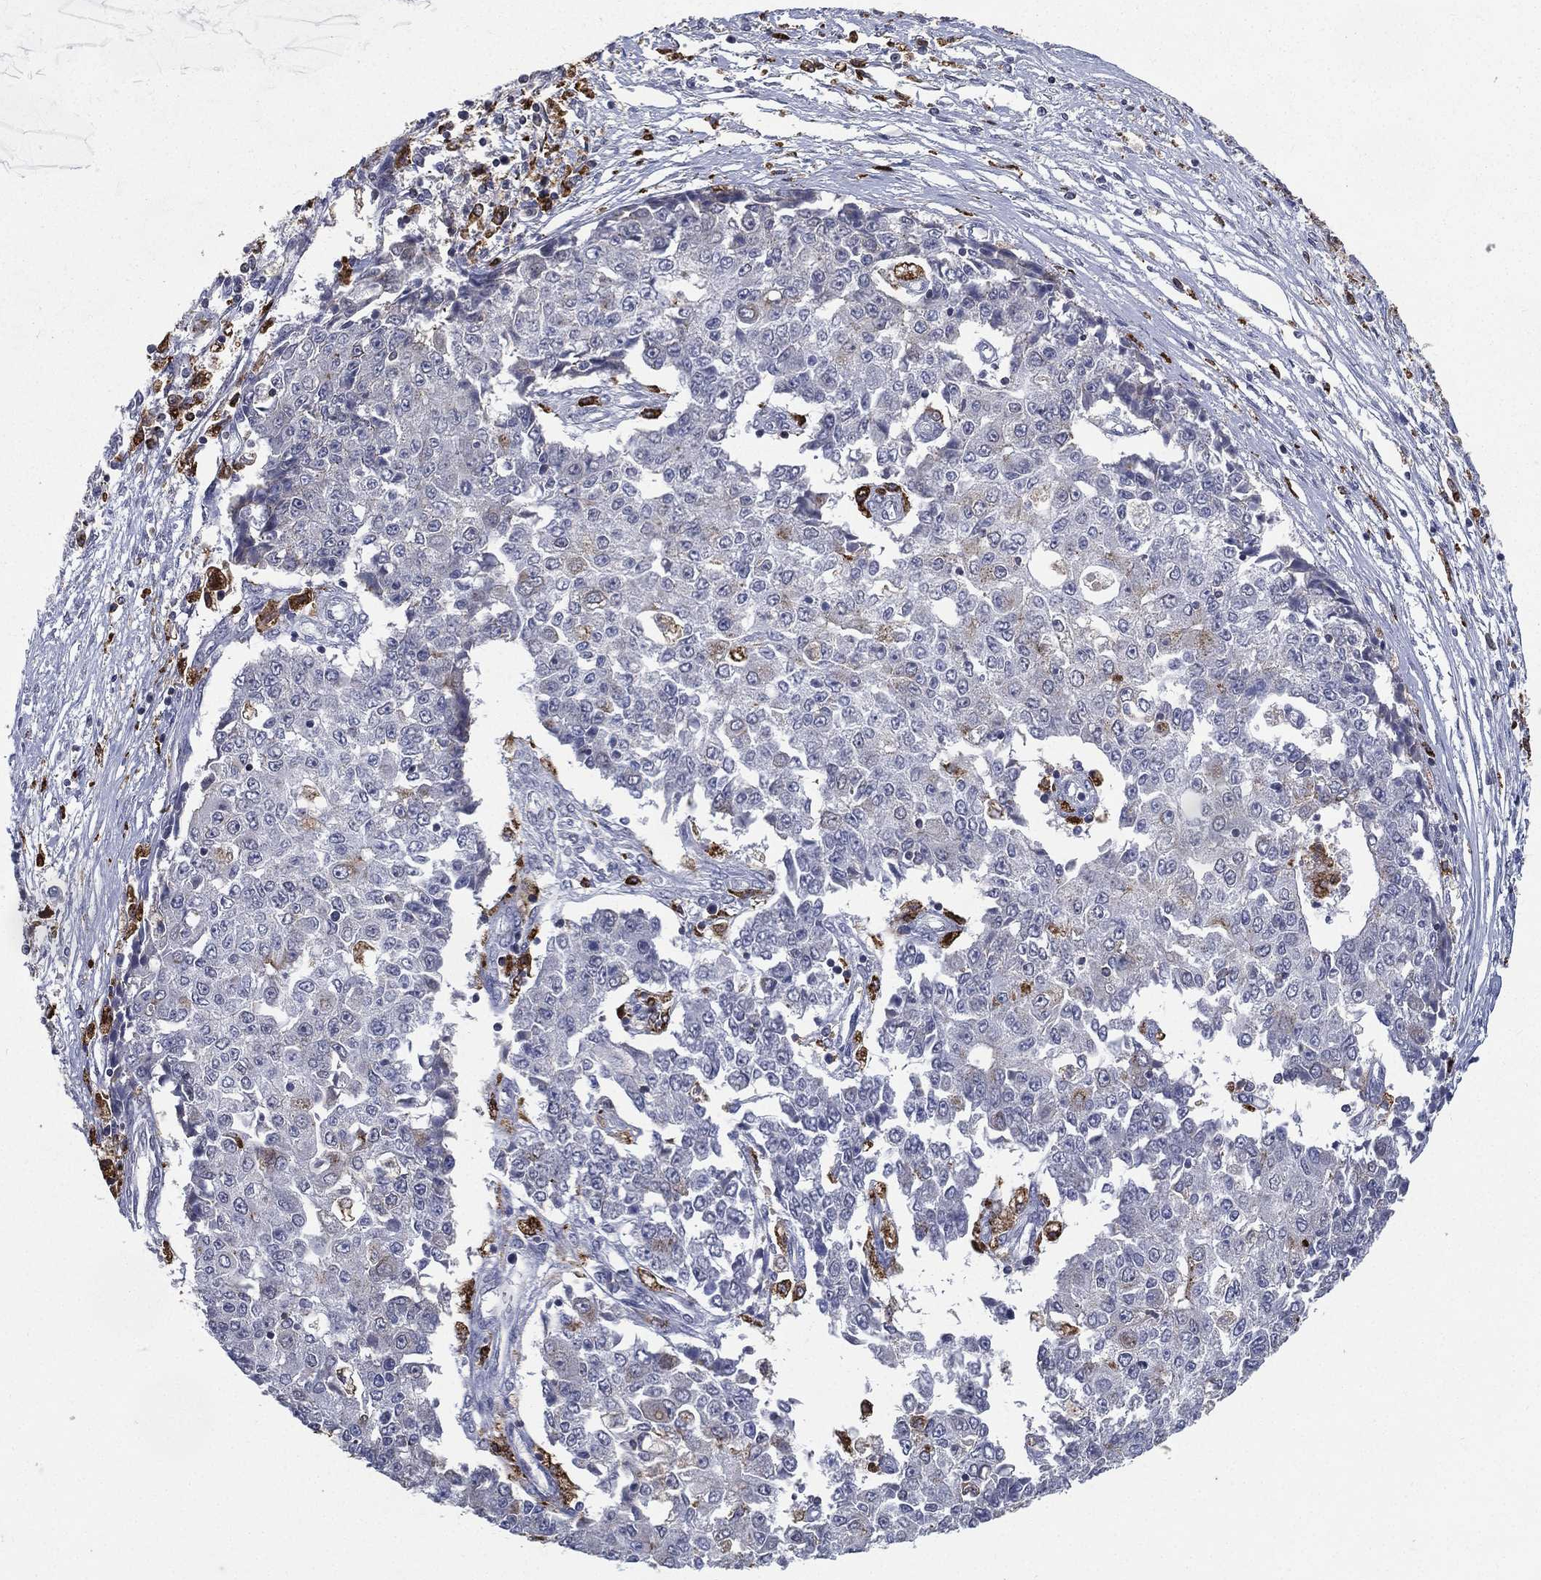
{"staining": {"intensity": "weak", "quantity": "<25%", "location": "cytoplasmic/membranous"}, "tissue": "ovarian cancer", "cell_type": "Tumor cells", "image_type": "cancer", "snomed": [{"axis": "morphology", "description": "Carcinoma, endometroid"}, {"axis": "topography", "description": "Ovary"}], "caption": "IHC of human ovarian cancer displays no staining in tumor cells. The staining is performed using DAB brown chromogen with nuclei counter-stained in using hematoxylin.", "gene": "EVI2B", "patient": {"sex": "female", "age": 42}}